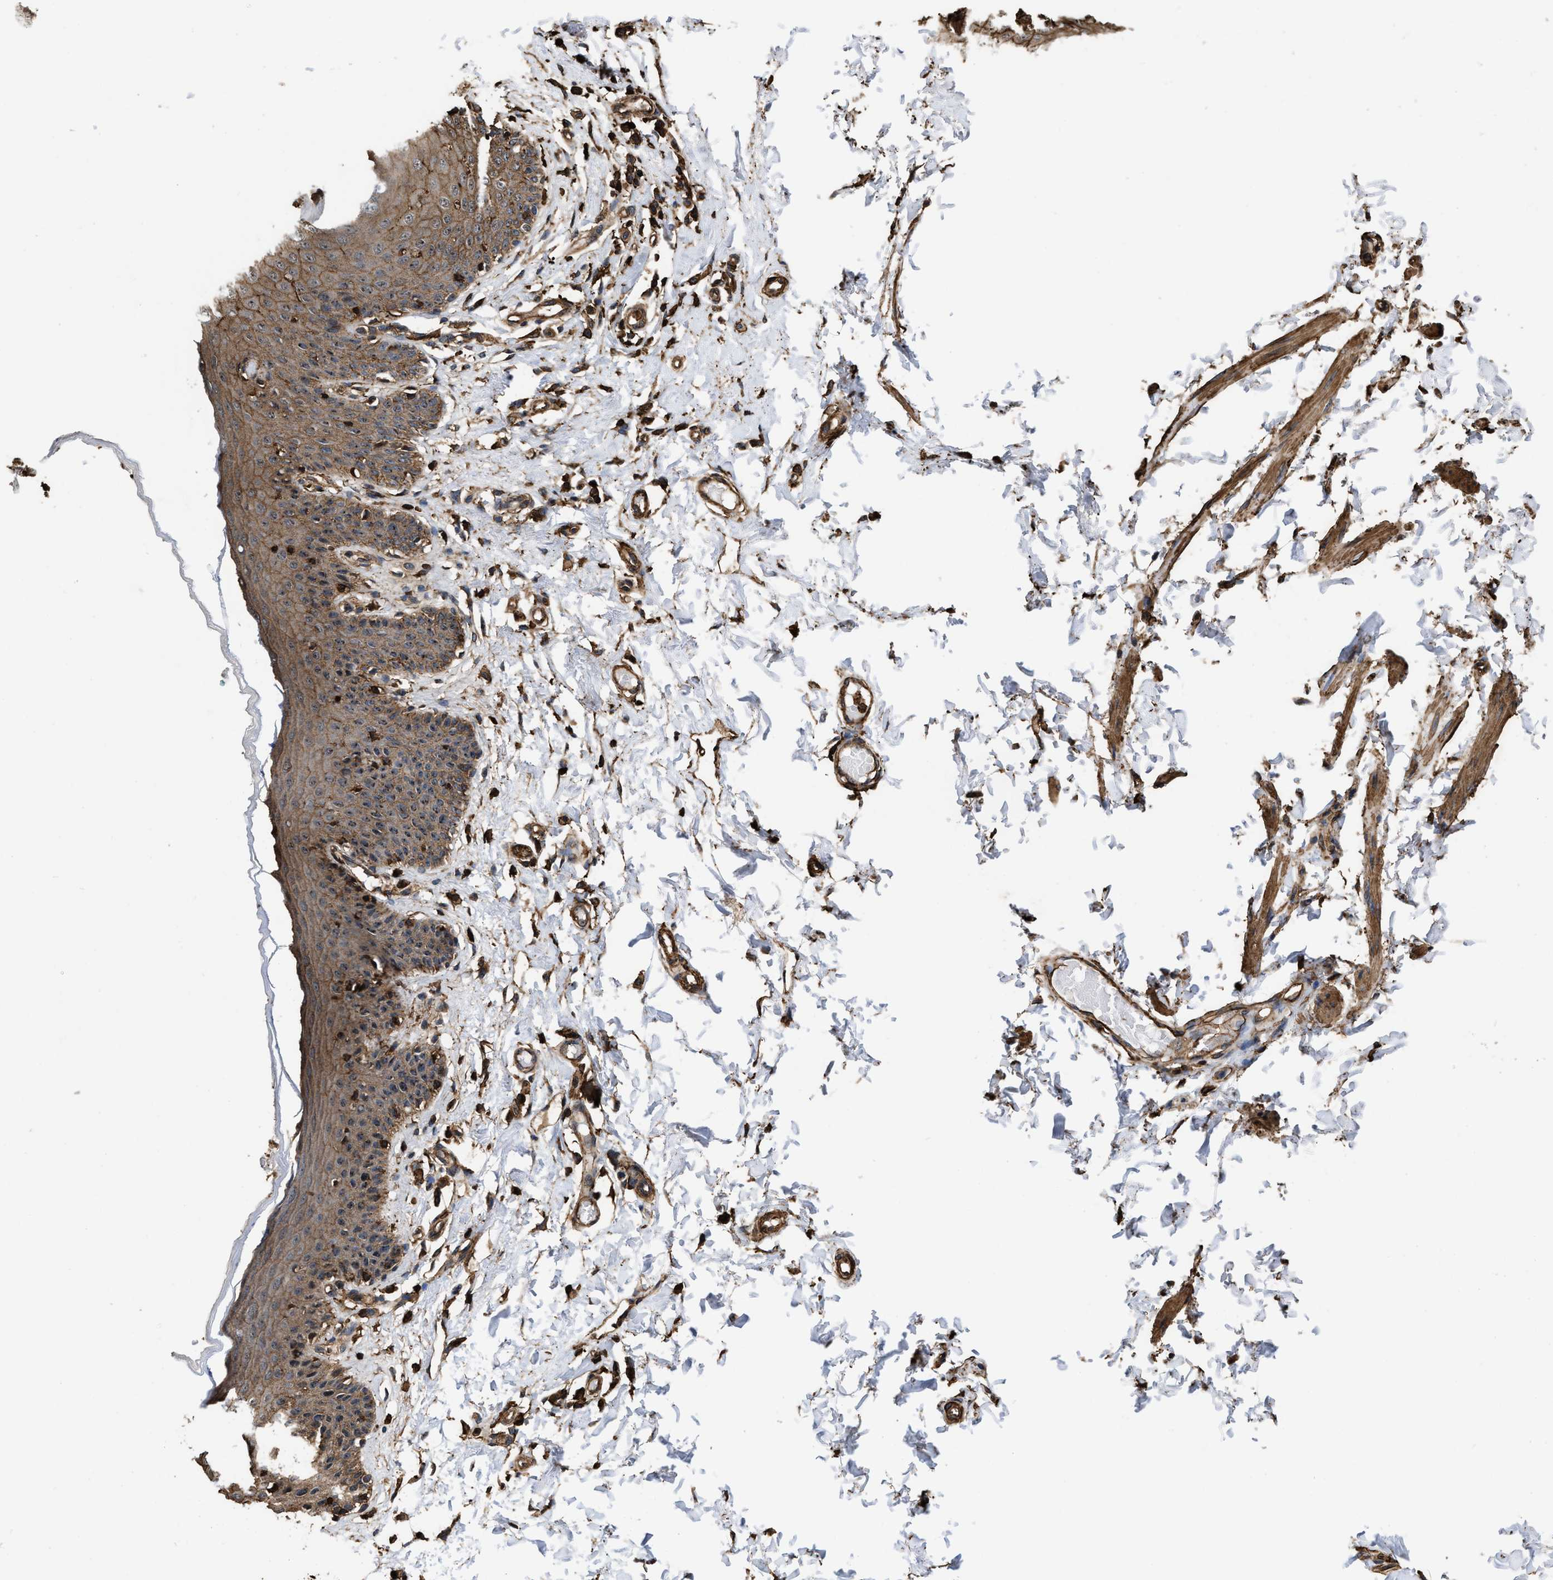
{"staining": {"intensity": "weak", "quantity": ">75%", "location": "cytoplasmic/membranous"}, "tissue": "skin", "cell_type": "Epidermal cells", "image_type": "normal", "snomed": [{"axis": "morphology", "description": "Normal tissue, NOS"}, {"axis": "topography", "description": "Vulva"}], "caption": "Immunohistochemistry staining of unremarkable skin, which shows low levels of weak cytoplasmic/membranous positivity in about >75% of epidermal cells indicating weak cytoplasmic/membranous protein expression. The staining was performed using DAB (3,3'-diaminobenzidine) (brown) for protein detection and nuclei were counterstained in hematoxylin (blue).", "gene": "KBTBD2", "patient": {"sex": "female", "age": 66}}